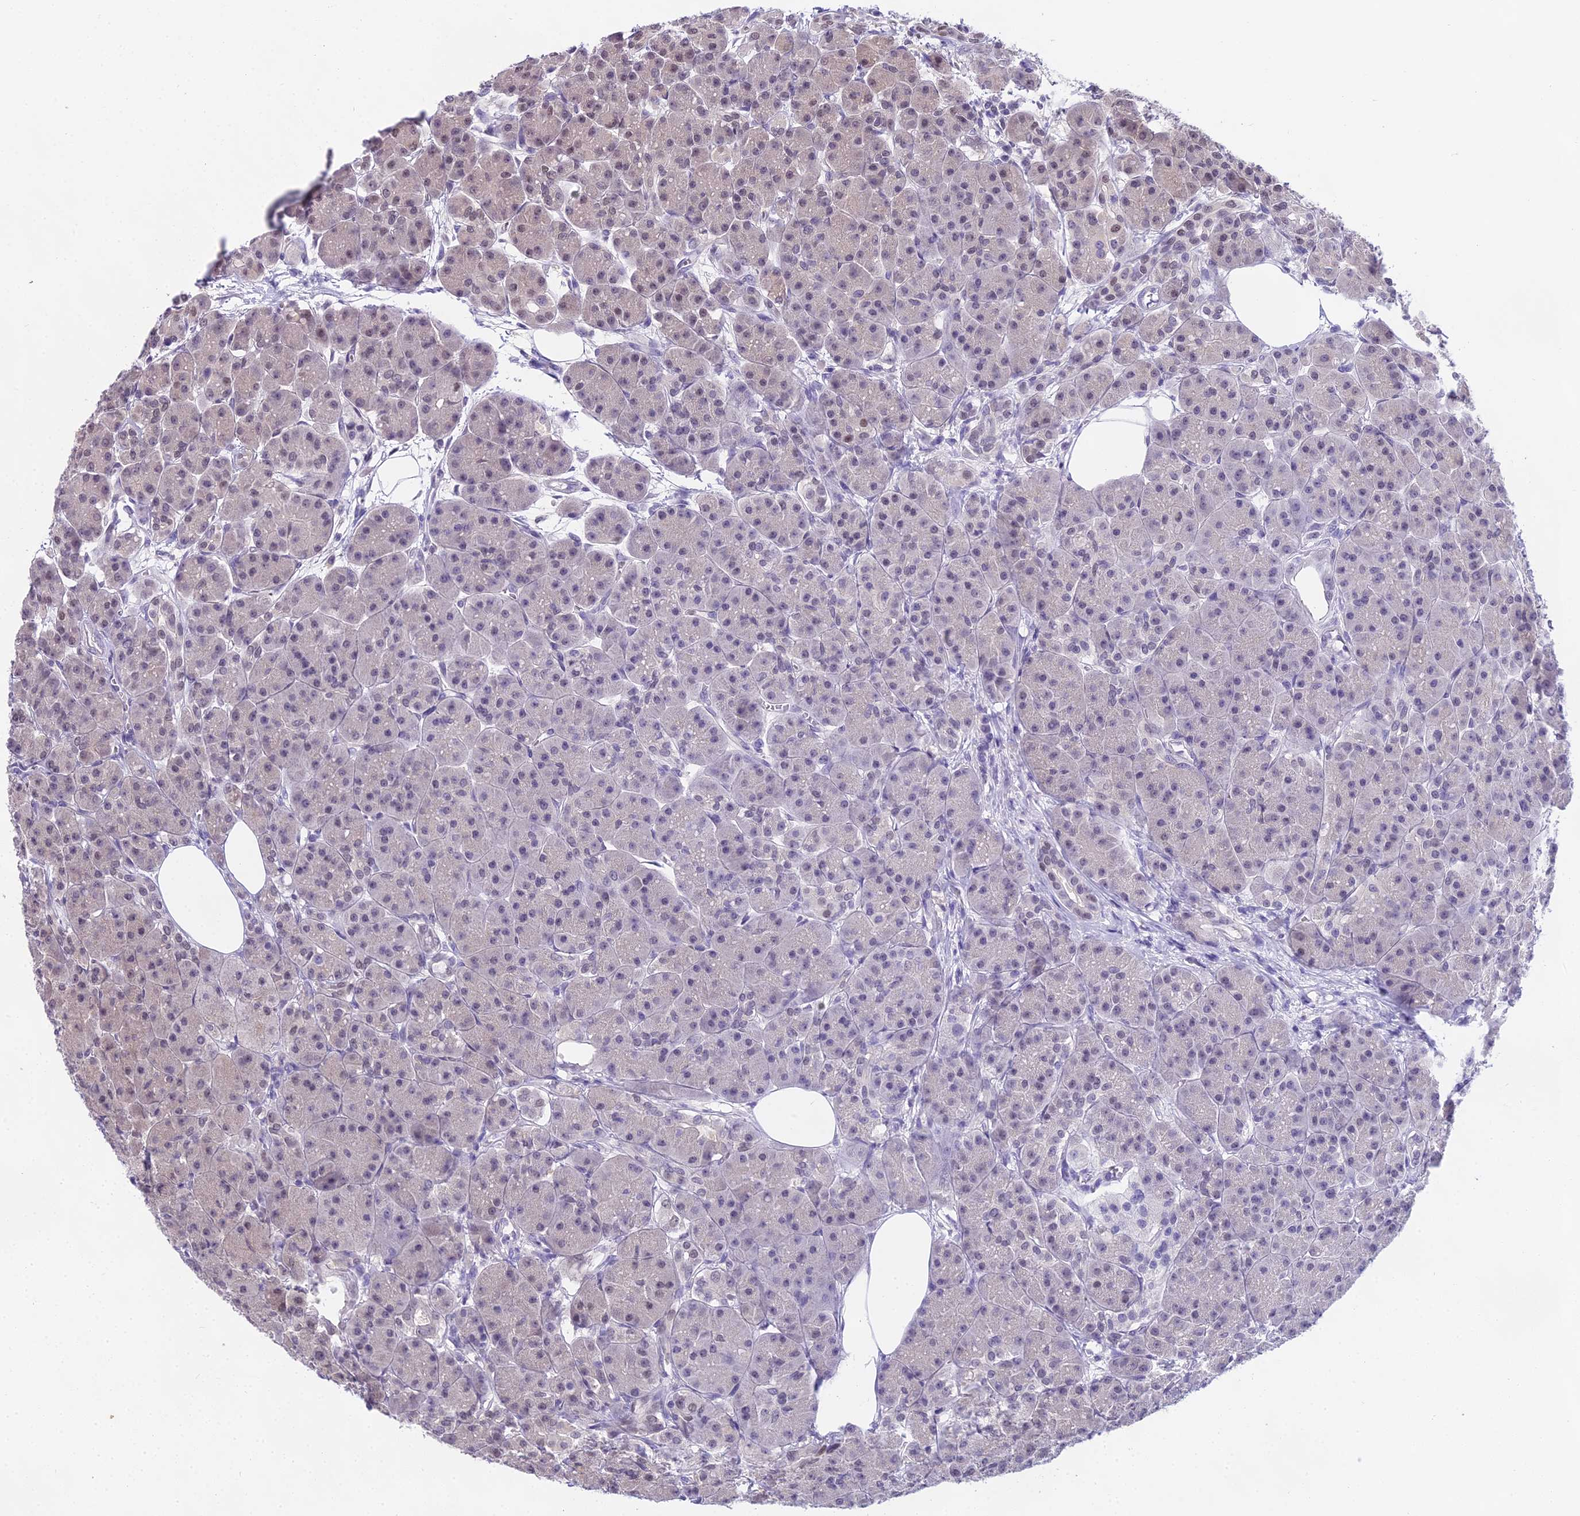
{"staining": {"intensity": "weak", "quantity": "25%-75%", "location": "cytoplasmic/membranous,nuclear"}, "tissue": "pancreas", "cell_type": "Exocrine glandular cells", "image_type": "normal", "snomed": [{"axis": "morphology", "description": "Normal tissue, NOS"}, {"axis": "topography", "description": "Pancreas"}], "caption": "IHC histopathology image of unremarkable human pancreas stained for a protein (brown), which reveals low levels of weak cytoplasmic/membranous,nuclear positivity in about 25%-75% of exocrine glandular cells.", "gene": "MAT2A", "patient": {"sex": "male", "age": 63}}